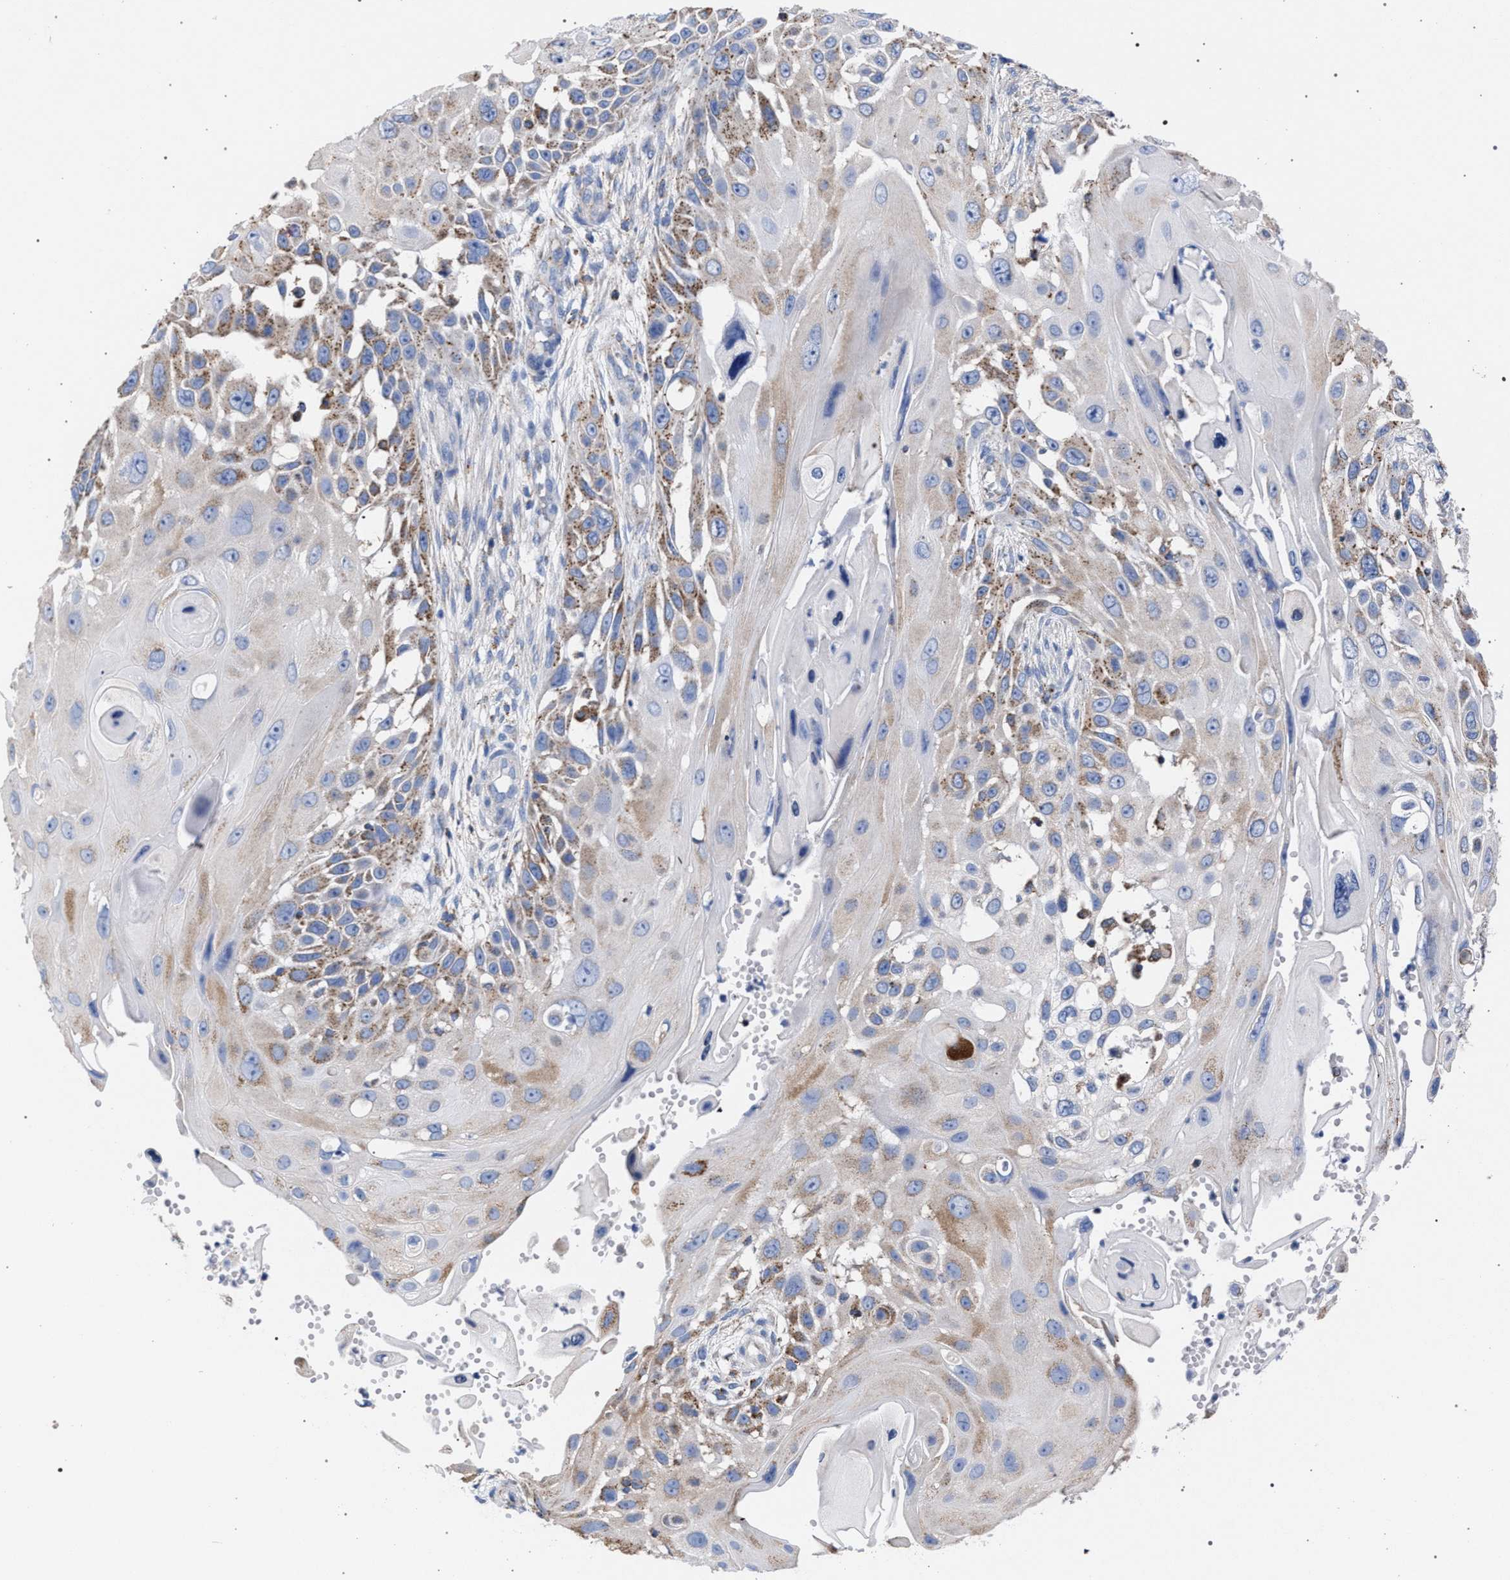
{"staining": {"intensity": "moderate", "quantity": "25%-75%", "location": "cytoplasmic/membranous"}, "tissue": "skin cancer", "cell_type": "Tumor cells", "image_type": "cancer", "snomed": [{"axis": "morphology", "description": "Squamous cell carcinoma, NOS"}, {"axis": "topography", "description": "Skin"}], "caption": "Approximately 25%-75% of tumor cells in skin cancer reveal moderate cytoplasmic/membranous protein expression as visualized by brown immunohistochemical staining.", "gene": "ACADS", "patient": {"sex": "female", "age": 44}}